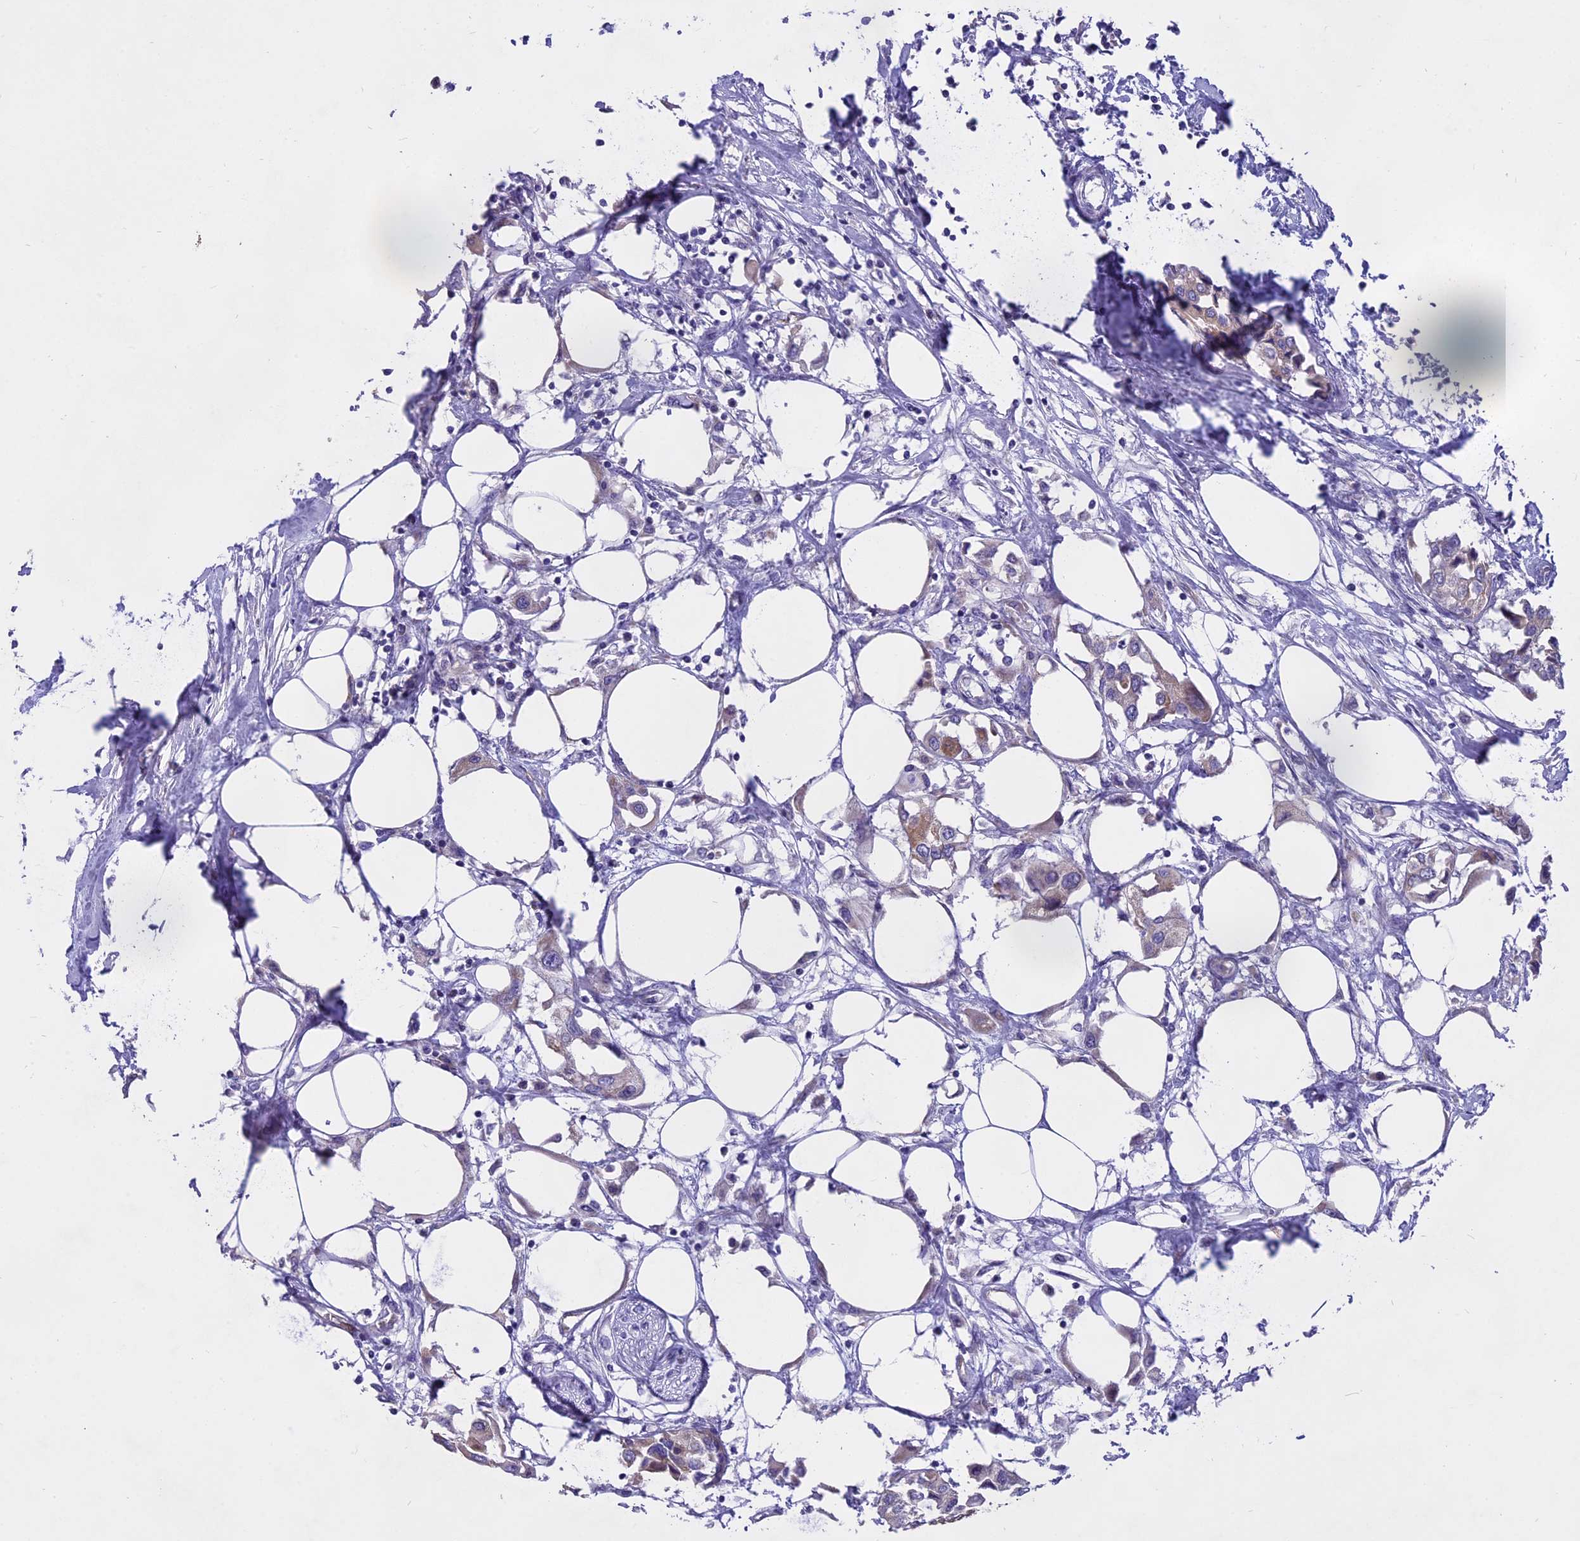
{"staining": {"intensity": "weak", "quantity": "<25%", "location": "cytoplasmic/membranous"}, "tissue": "urothelial cancer", "cell_type": "Tumor cells", "image_type": "cancer", "snomed": [{"axis": "morphology", "description": "Urothelial carcinoma, High grade"}, {"axis": "topography", "description": "Urinary bladder"}], "caption": "A photomicrograph of urothelial cancer stained for a protein displays no brown staining in tumor cells.", "gene": "WFDC2", "patient": {"sex": "male", "age": 64}}